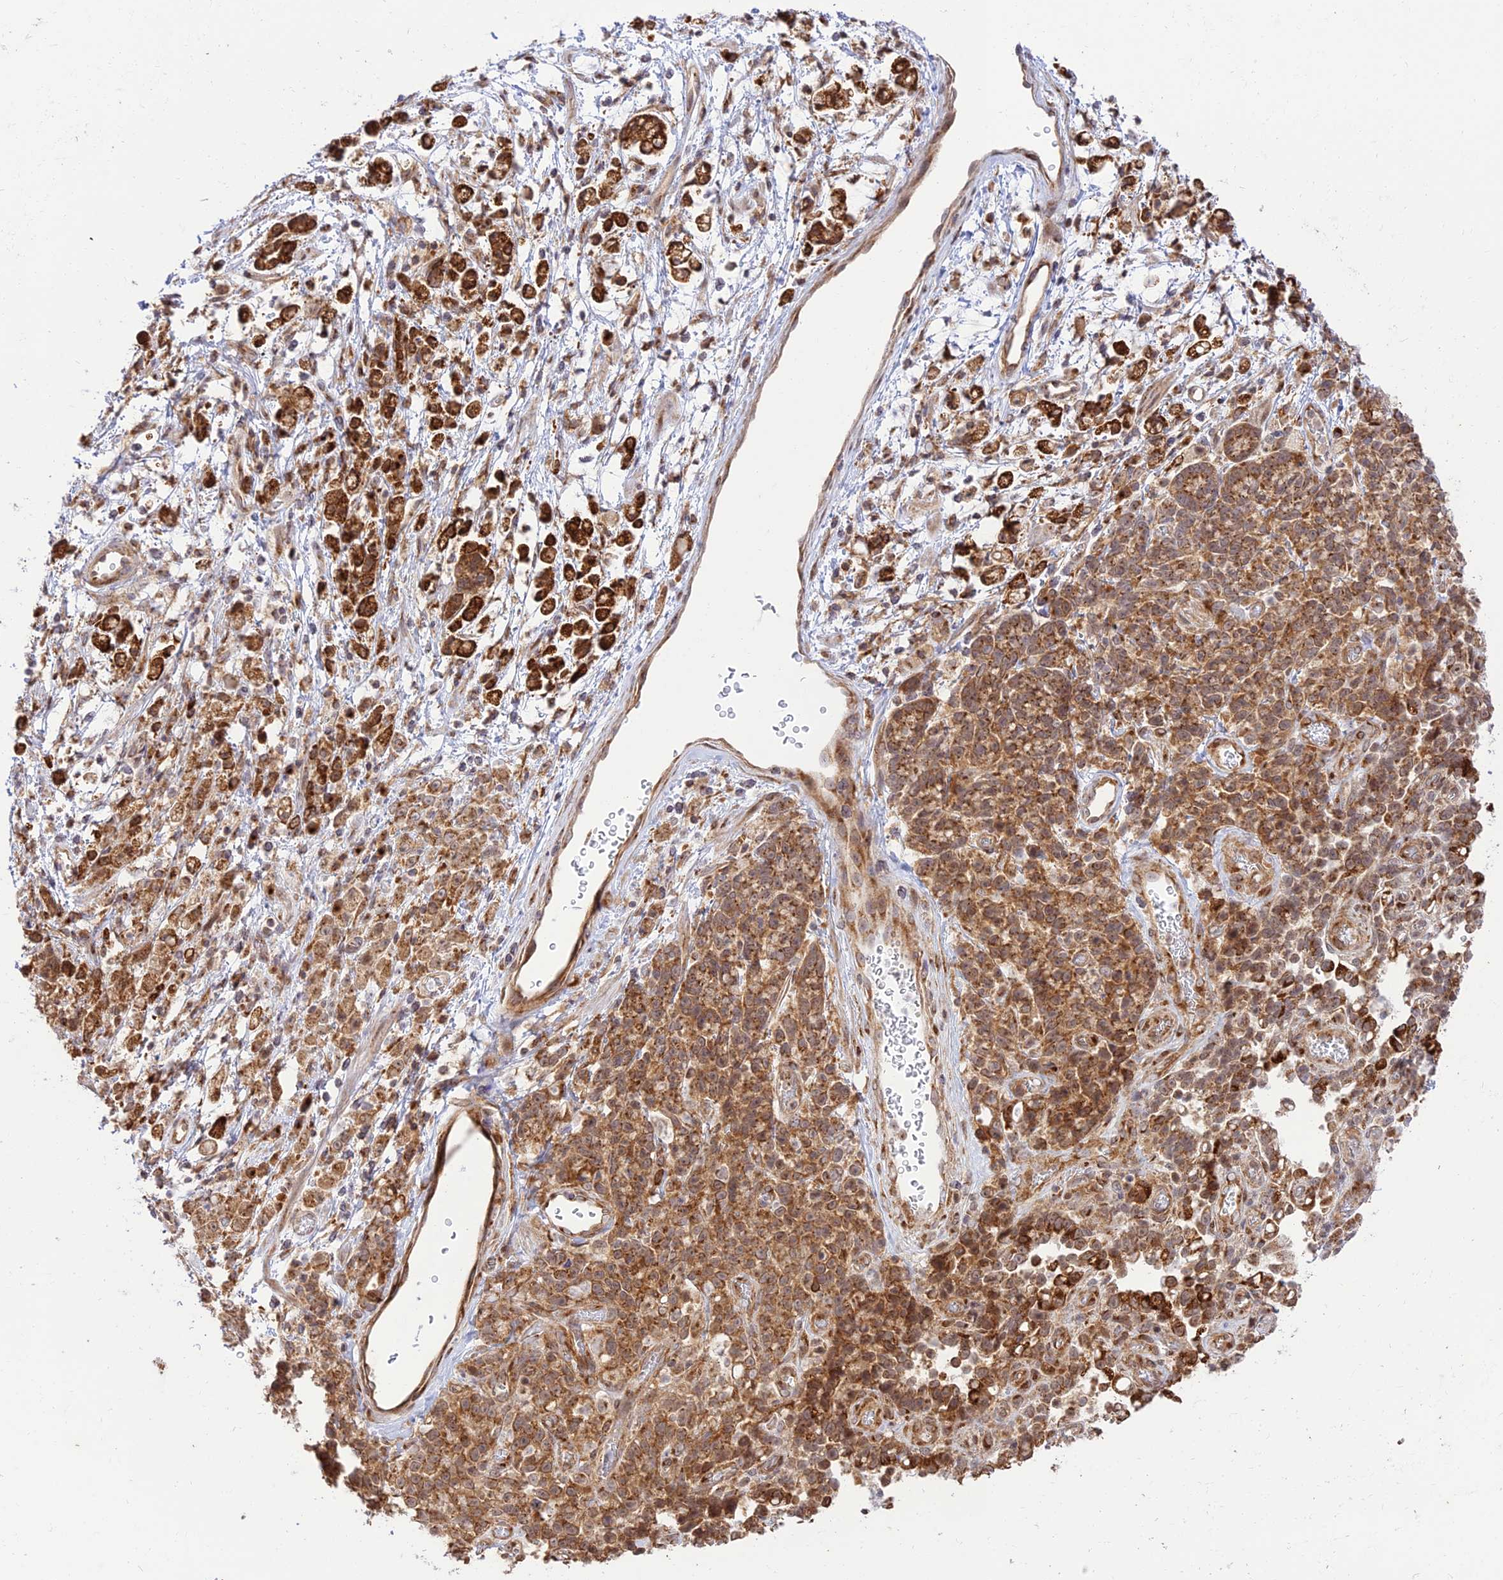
{"staining": {"intensity": "strong", "quantity": ">75%", "location": "cytoplasmic/membranous"}, "tissue": "stomach cancer", "cell_type": "Tumor cells", "image_type": "cancer", "snomed": [{"axis": "morphology", "description": "Adenocarcinoma, NOS"}, {"axis": "topography", "description": "Stomach"}], "caption": "High-magnification brightfield microscopy of stomach cancer stained with DAB (3,3'-diaminobenzidine) (brown) and counterstained with hematoxylin (blue). tumor cells exhibit strong cytoplasmic/membranous staining is seen in about>75% of cells.", "gene": "GOLGA3", "patient": {"sex": "female", "age": 60}}